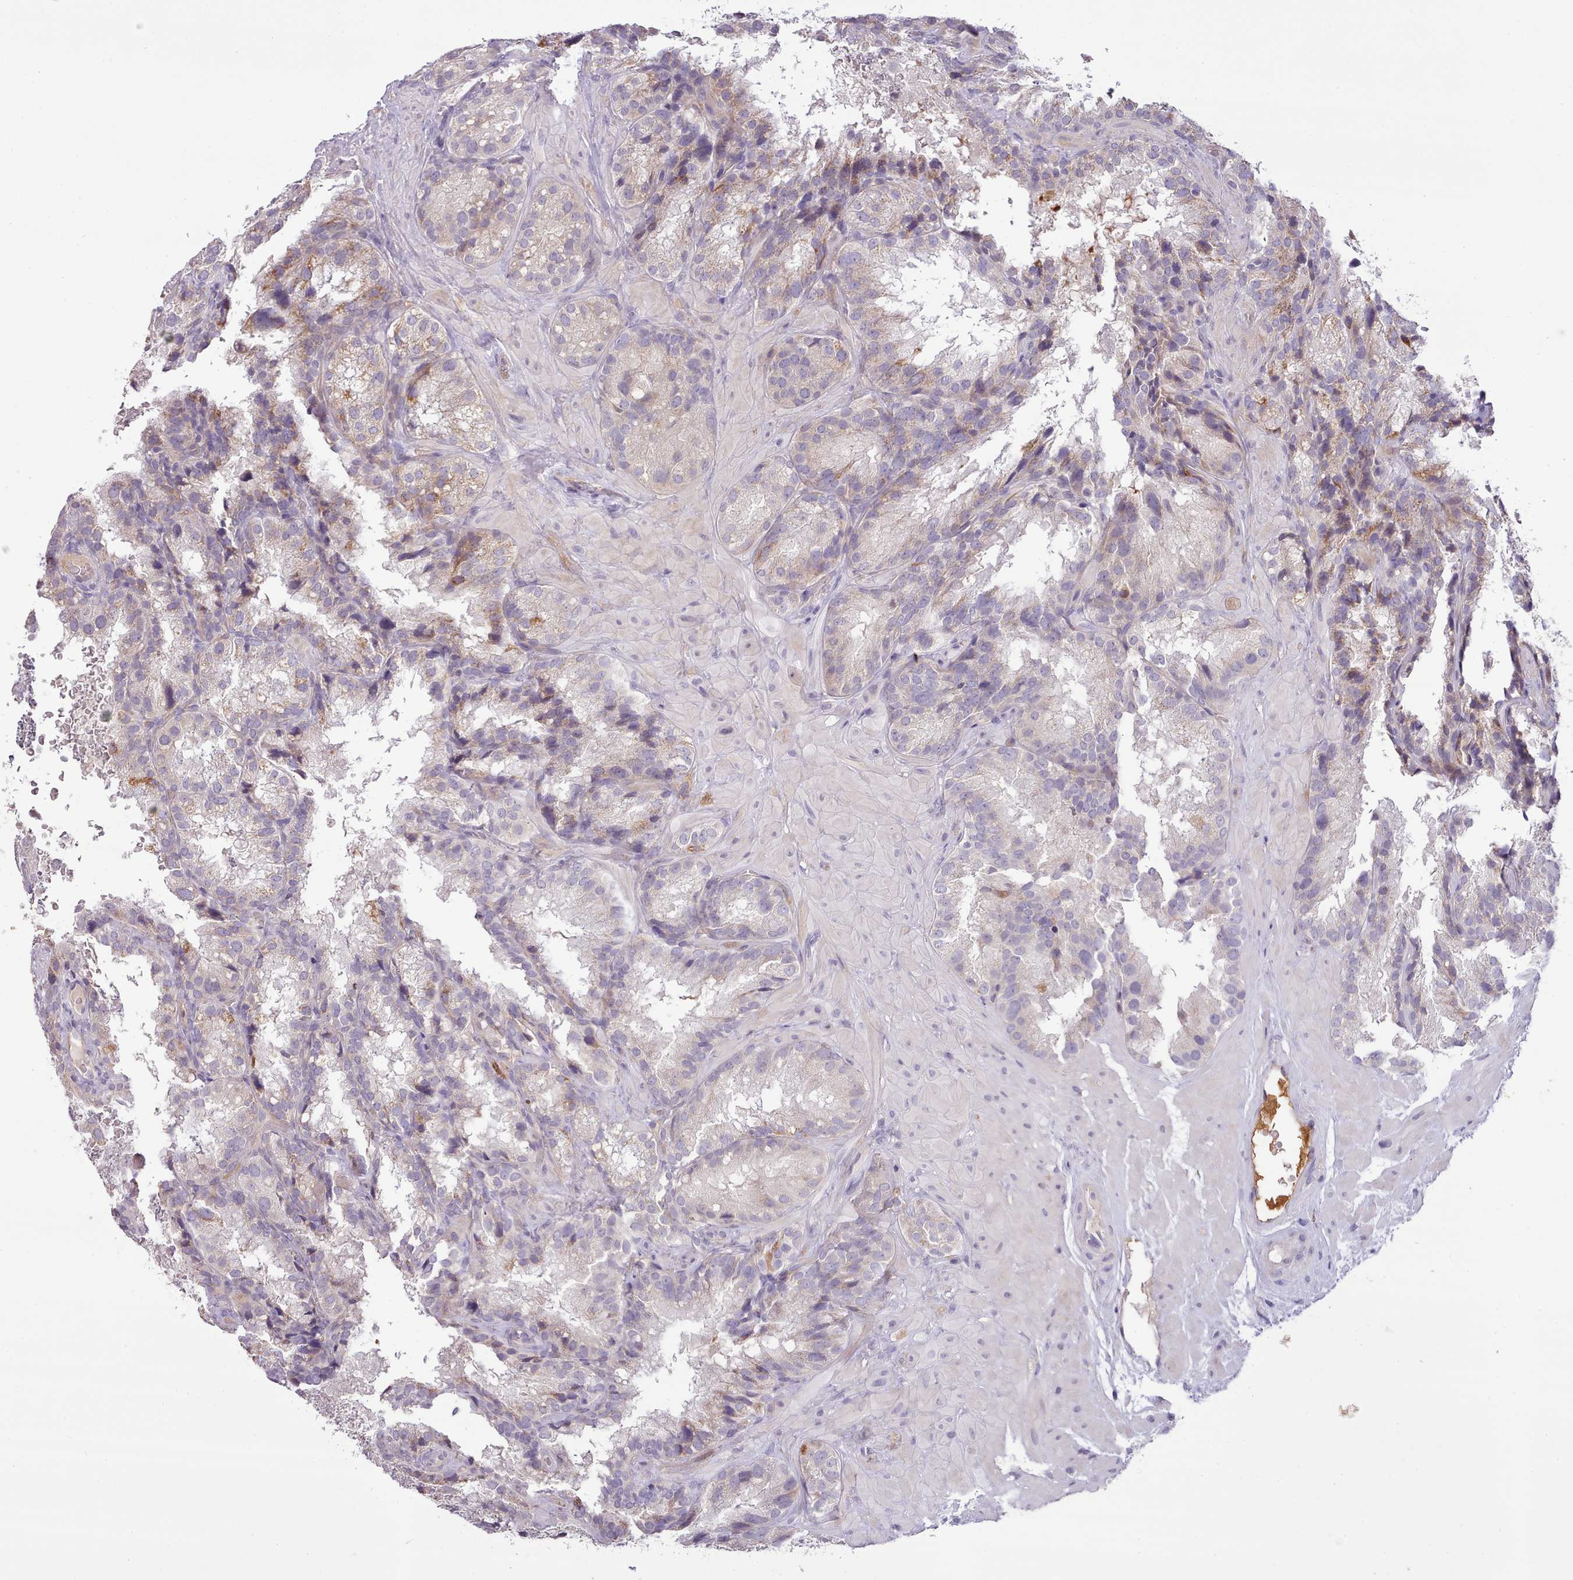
{"staining": {"intensity": "weak", "quantity": "<25%", "location": "cytoplasmic/membranous"}, "tissue": "seminal vesicle", "cell_type": "Glandular cells", "image_type": "normal", "snomed": [{"axis": "morphology", "description": "Normal tissue, NOS"}, {"axis": "topography", "description": "Seminal veicle"}], "caption": "Protein analysis of benign seminal vesicle reveals no significant expression in glandular cells. The staining is performed using DAB brown chromogen with nuclei counter-stained in using hematoxylin.", "gene": "ZNF658", "patient": {"sex": "male", "age": 58}}